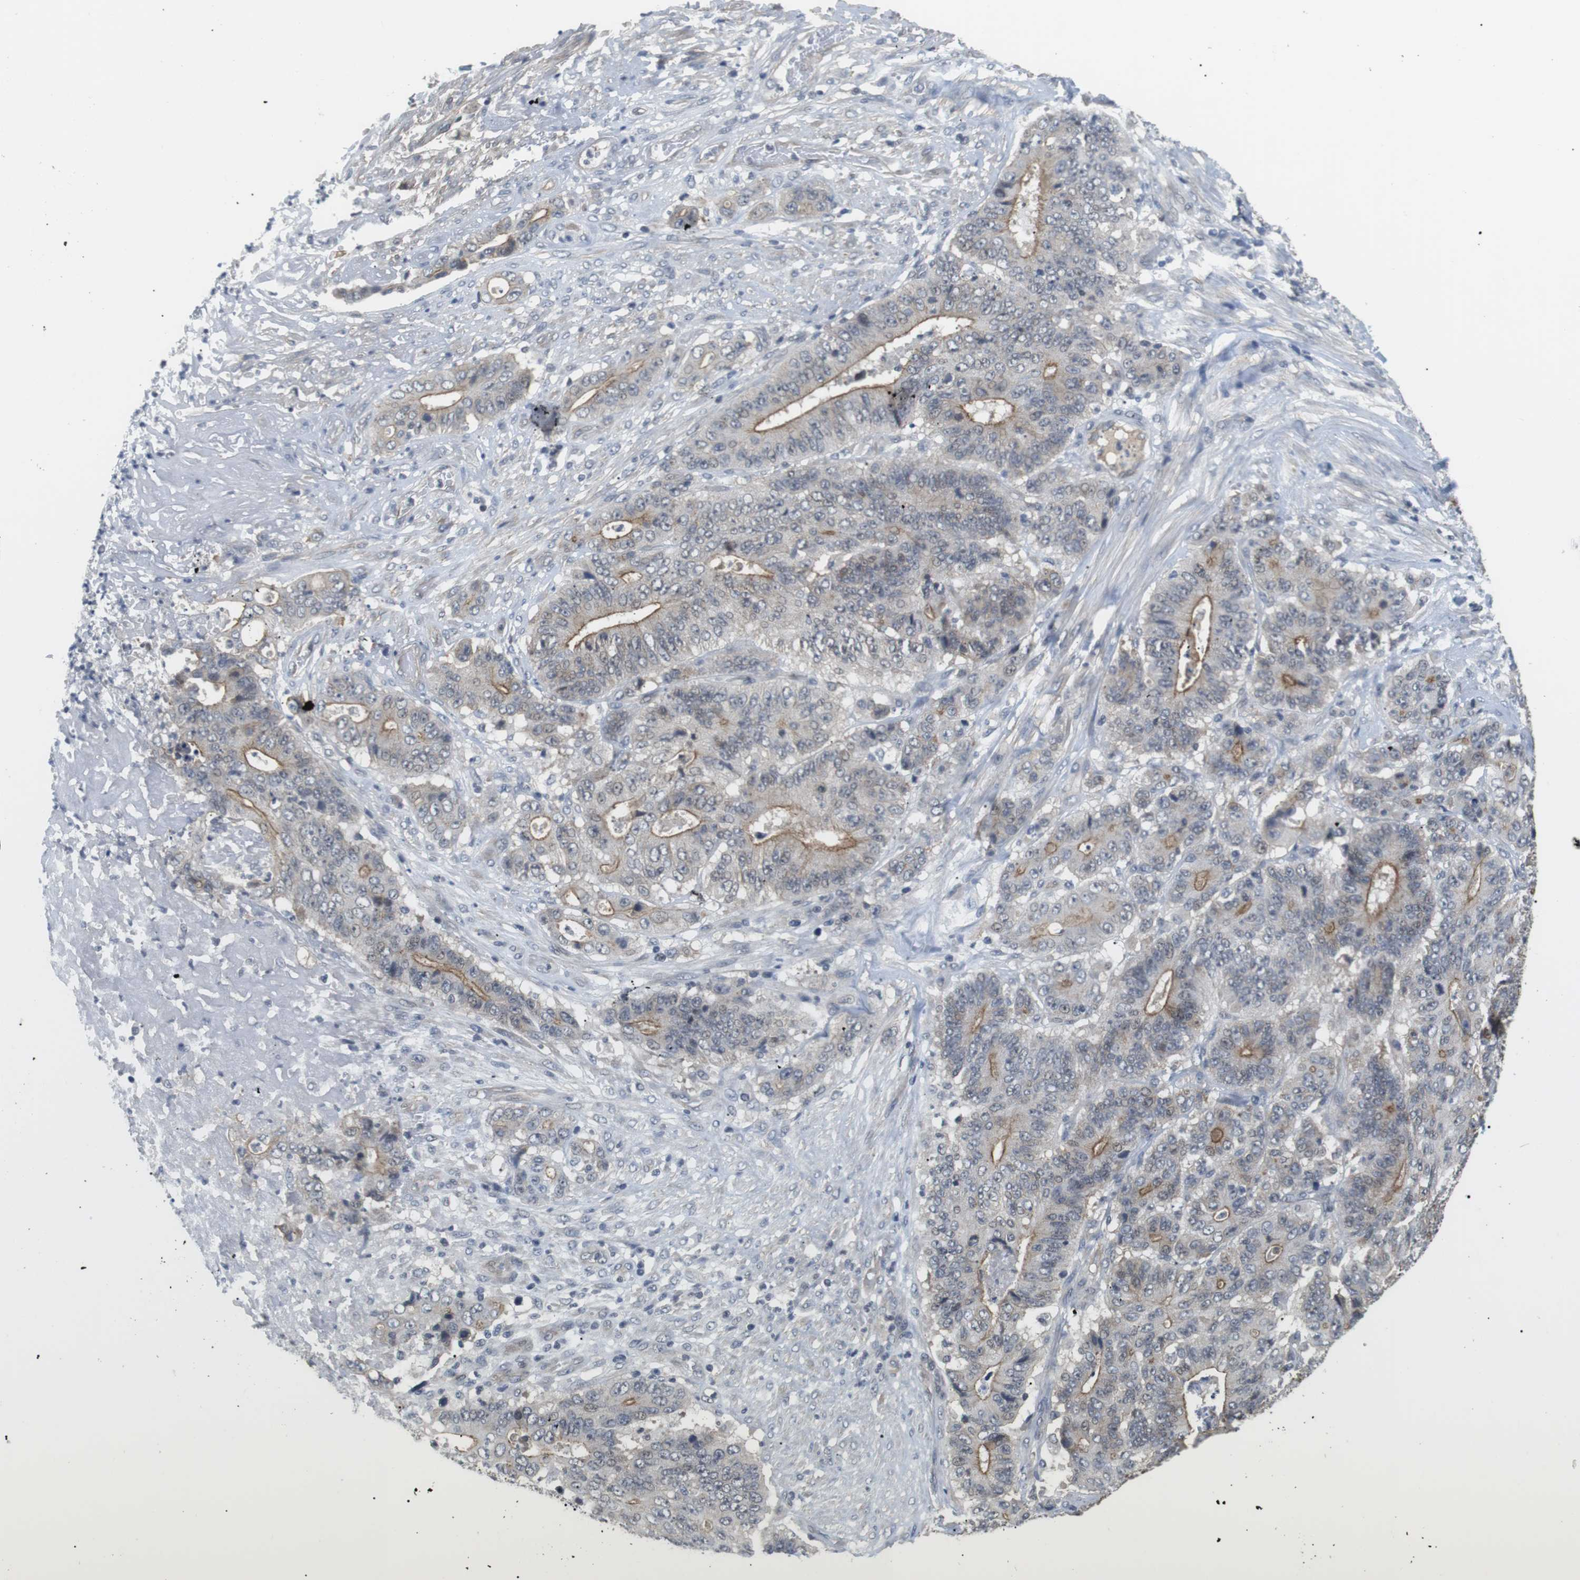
{"staining": {"intensity": "moderate", "quantity": "<25%", "location": "cytoplasmic/membranous"}, "tissue": "stomach cancer", "cell_type": "Tumor cells", "image_type": "cancer", "snomed": [{"axis": "morphology", "description": "Adenocarcinoma, NOS"}, {"axis": "topography", "description": "Stomach"}], "caption": "IHC staining of stomach cancer, which exhibits low levels of moderate cytoplasmic/membranous staining in approximately <25% of tumor cells indicating moderate cytoplasmic/membranous protein staining. The staining was performed using DAB (brown) for protein detection and nuclei were counterstained in hematoxylin (blue).", "gene": "NECTIN1", "patient": {"sex": "female", "age": 73}}